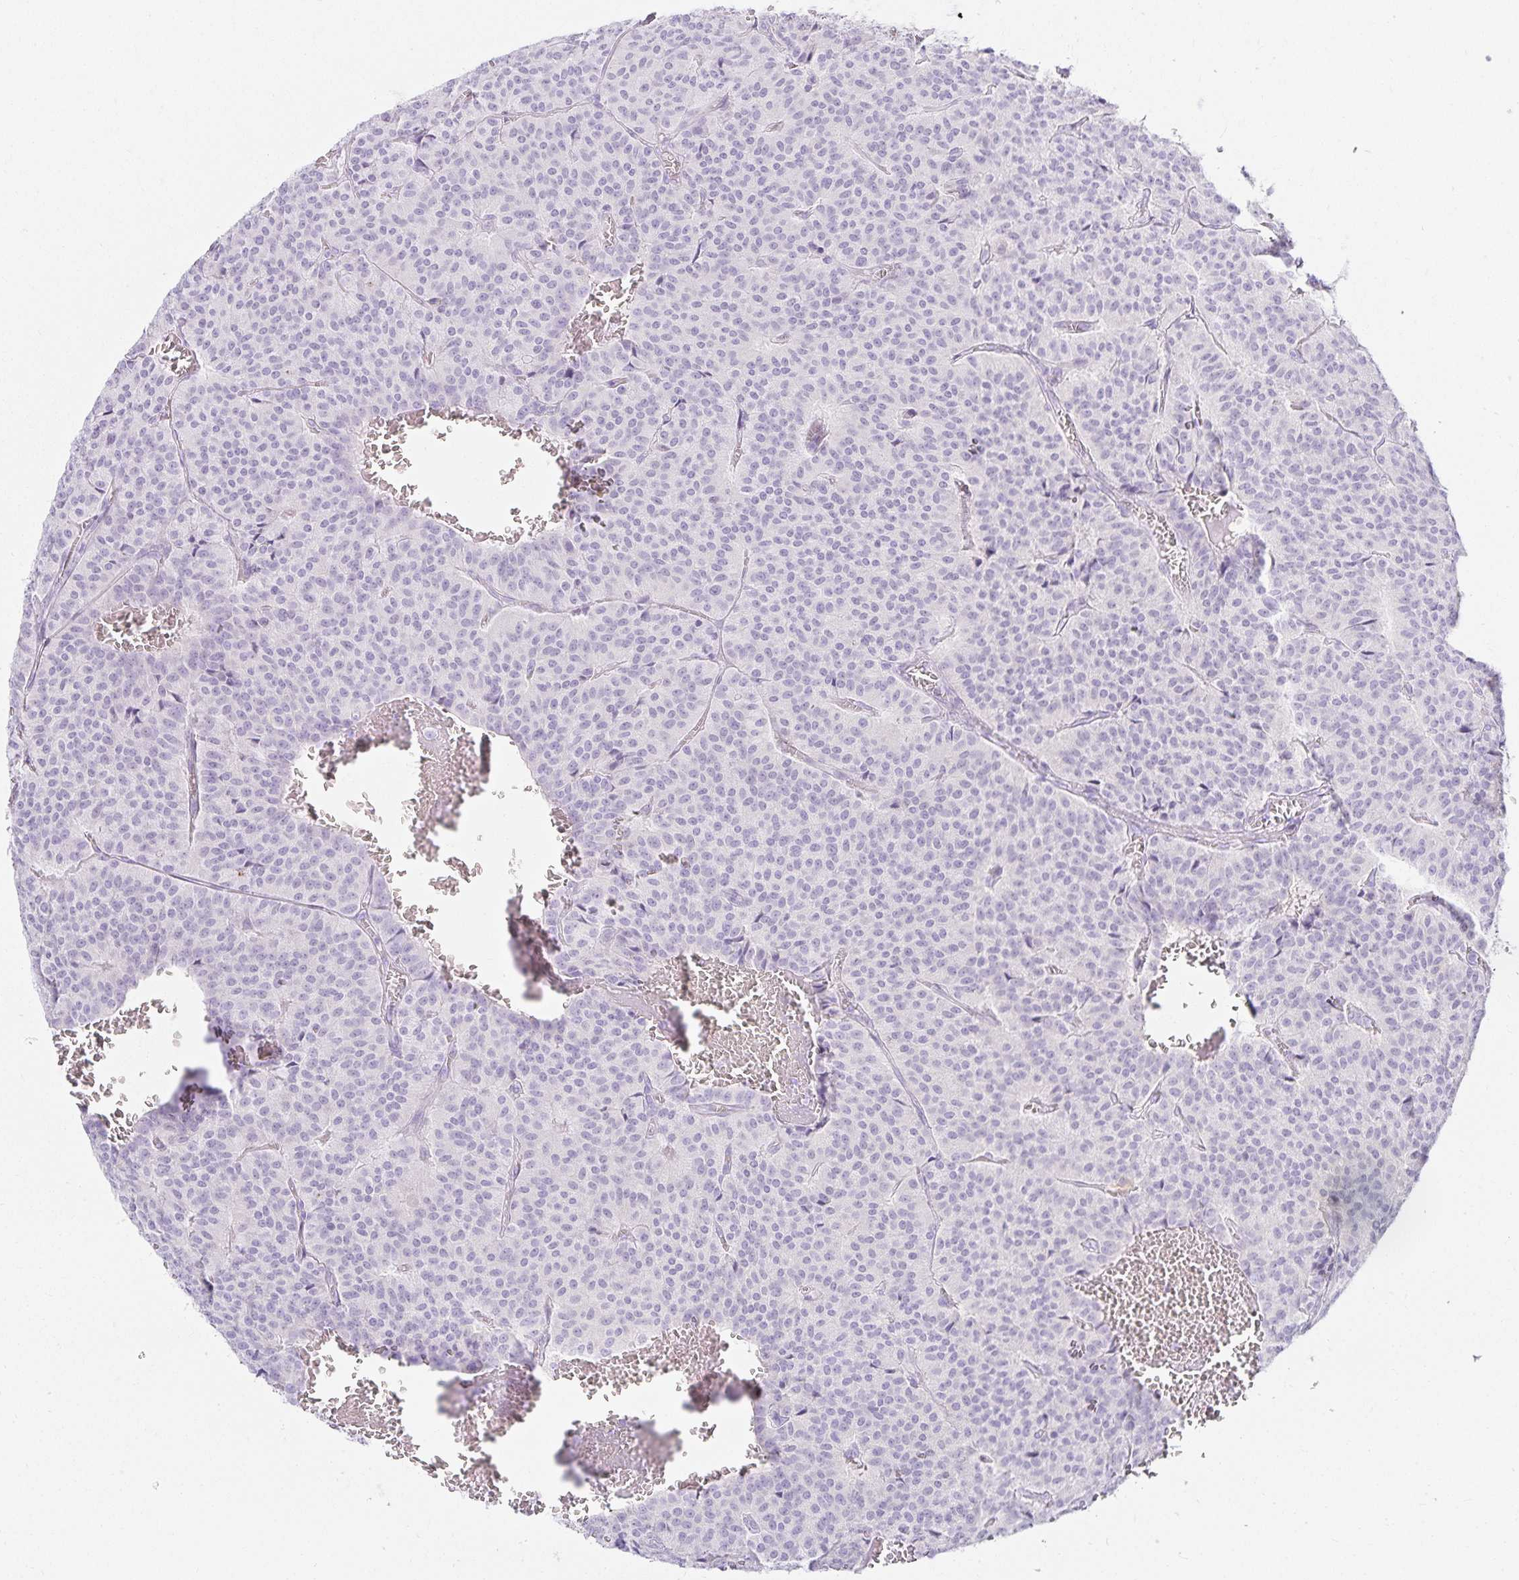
{"staining": {"intensity": "negative", "quantity": "none", "location": "none"}, "tissue": "carcinoid", "cell_type": "Tumor cells", "image_type": "cancer", "snomed": [{"axis": "morphology", "description": "Carcinoid, malignant, NOS"}, {"axis": "topography", "description": "Lung"}], "caption": "Tumor cells show no significant expression in malignant carcinoid.", "gene": "GP2", "patient": {"sex": "male", "age": 70}}